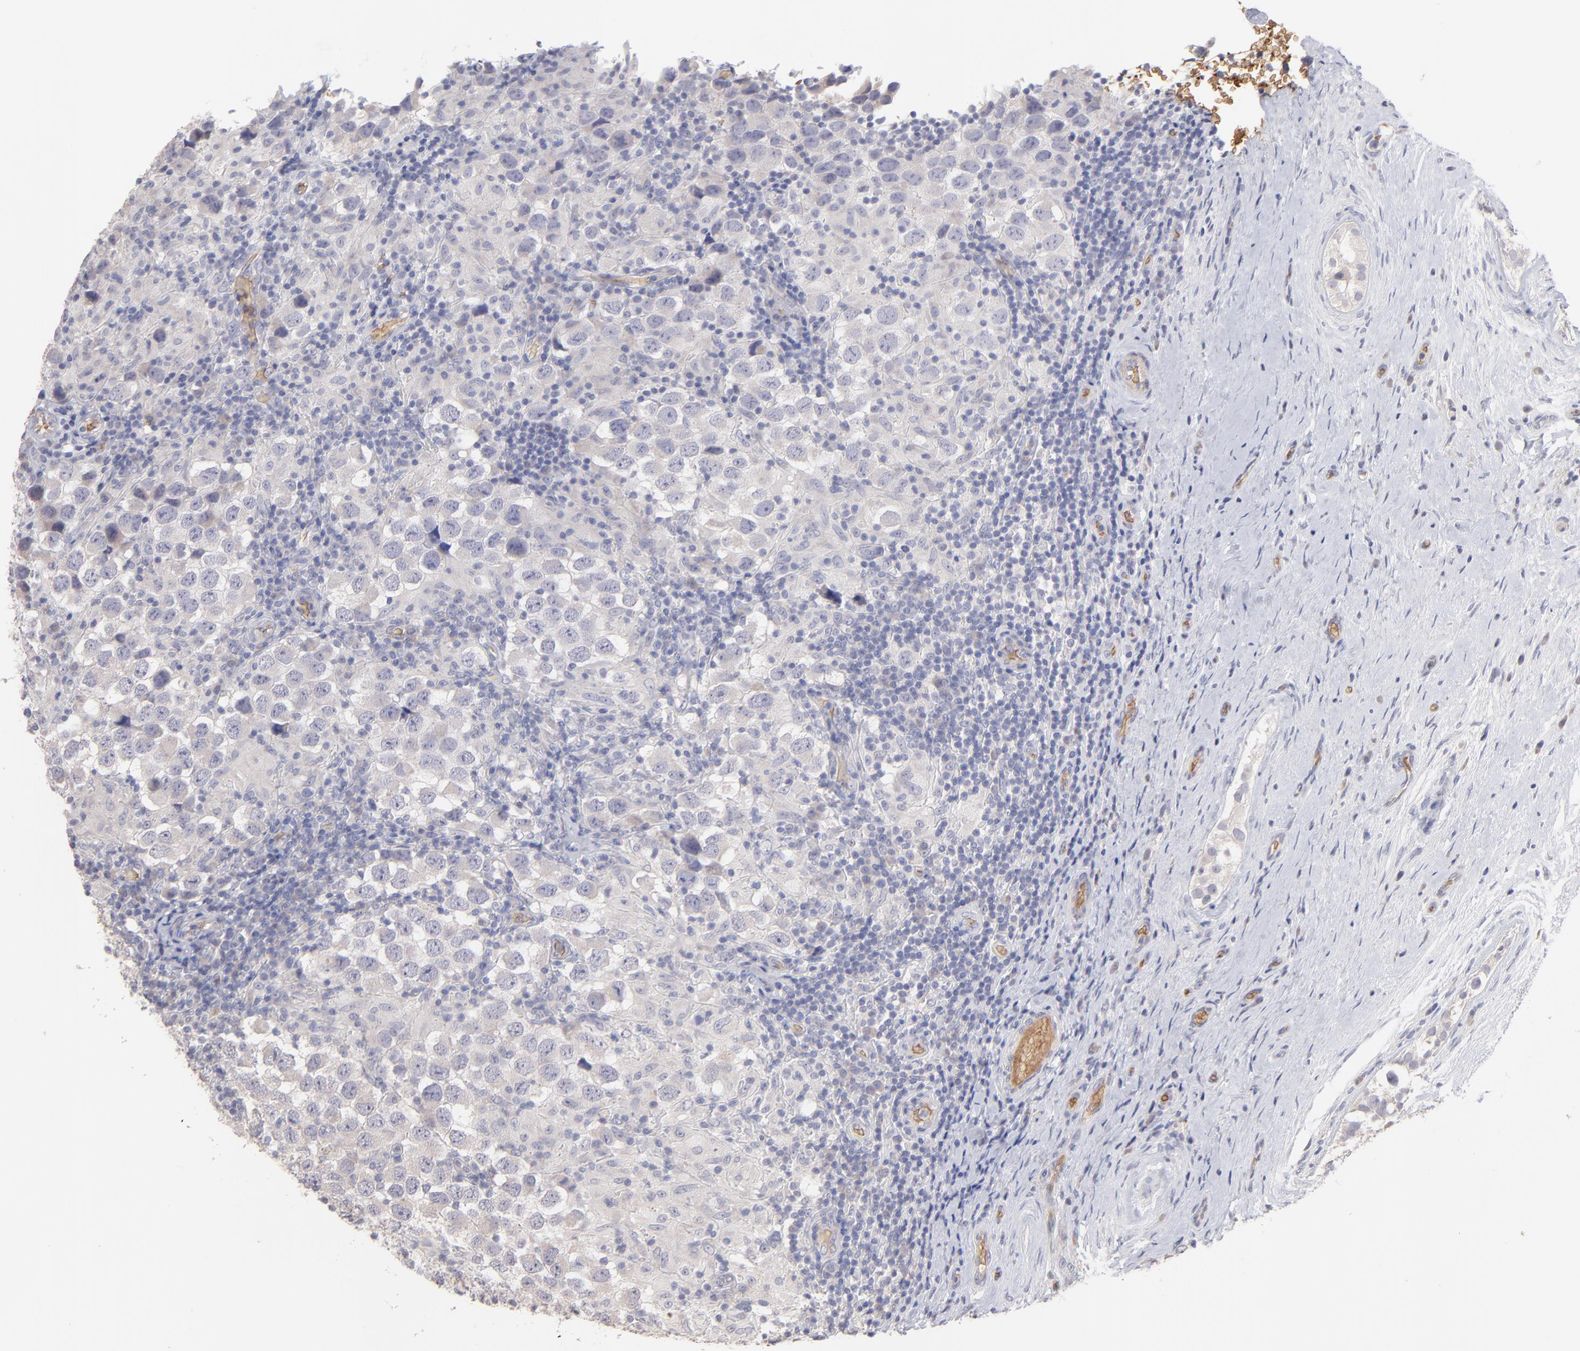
{"staining": {"intensity": "weak", "quantity": "<25%", "location": "cytoplasmic/membranous"}, "tissue": "testis cancer", "cell_type": "Tumor cells", "image_type": "cancer", "snomed": [{"axis": "morphology", "description": "Carcinoma, Embryonal, NOS"}, {"axis": "topography", "description": "Testis"}], "caption": "This histopathology image is of testis cancer stained with IHC to label a protein in brown with the nuclei are counter-stained blue. There is no staining in tumor cells.", "gene": "F13B", "patient": {"sex": "male", "age": 21}}